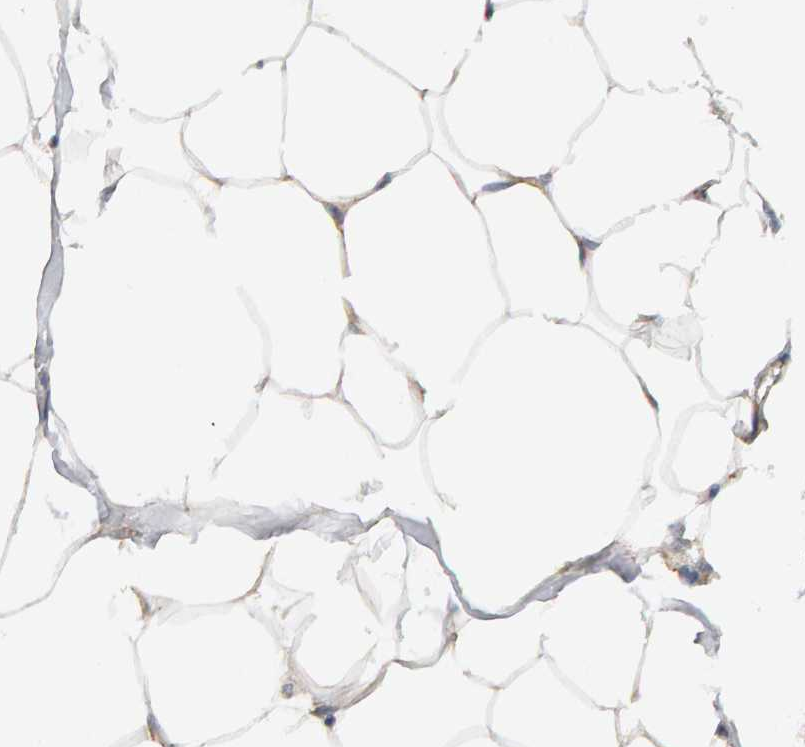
{"staining": {"intensity": "weak", "quantity": "25%-75%", "location": "cytoplasmic/membranous"}, "tissue": "adipose tissue", "cell_type": "Adipocytes", "image_type": "normal", "snomed": [{"axis": "morphology", "description": "Normal tissue, NOS"}, {"axis": "morphology", "description": "Adenocarcinoma, NOS"}, {"axis": "topography", "description": "Colon"}, {"axis": "topography", "description": "Peripheral nerve tissue"}], "caption": "Approximately 25%-75% of adipocytes in benign adipose tissue demonstrate weak cytoplasmic/membranous protein staining as visualized by brown immunohistochemical staining.", "gene": "PPP1R16A", "patient": {"sex": "male", "age": 14}}